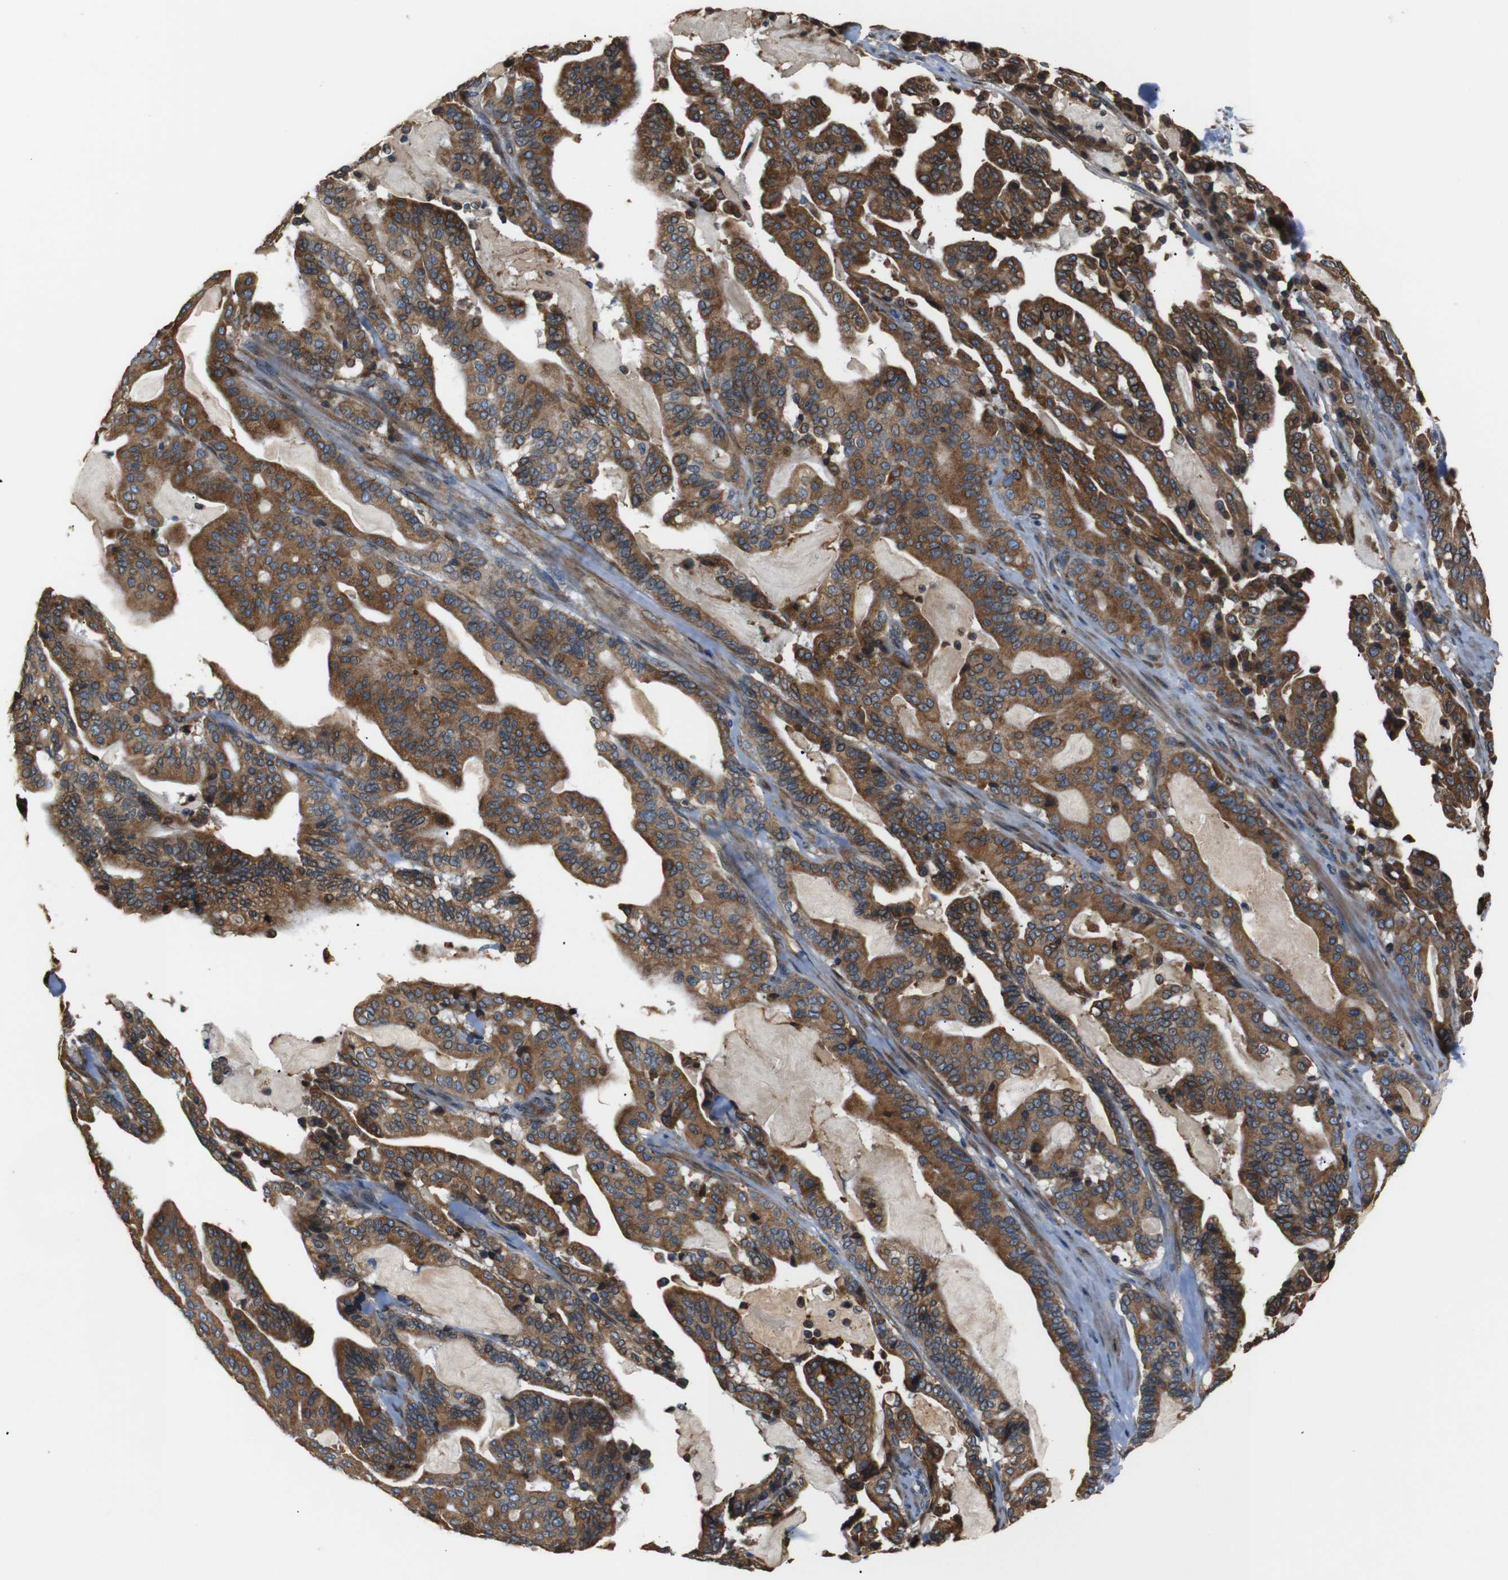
{"staining": {"intensity": "moderate", "quantity": ">75%", "location": "cytoplasmic/membranous"}, "tissue": "pancreatic cancer", "cell_type": "Tumor cells", "image_type": "cancer", "snomed": [{"axis": "morphology", "description": "Adenocarcinoma, NOS"}, {"axis": "topography", "description": "Pancreas"}], "caption": "The immunohistochemical stain highlights moderate cytoplasmic/membranous positivity in tumor cells of pancreatic adenocarcinoma tissue.", "gene": "TMED2", "patient": {"sex": "male", "age": 63}}